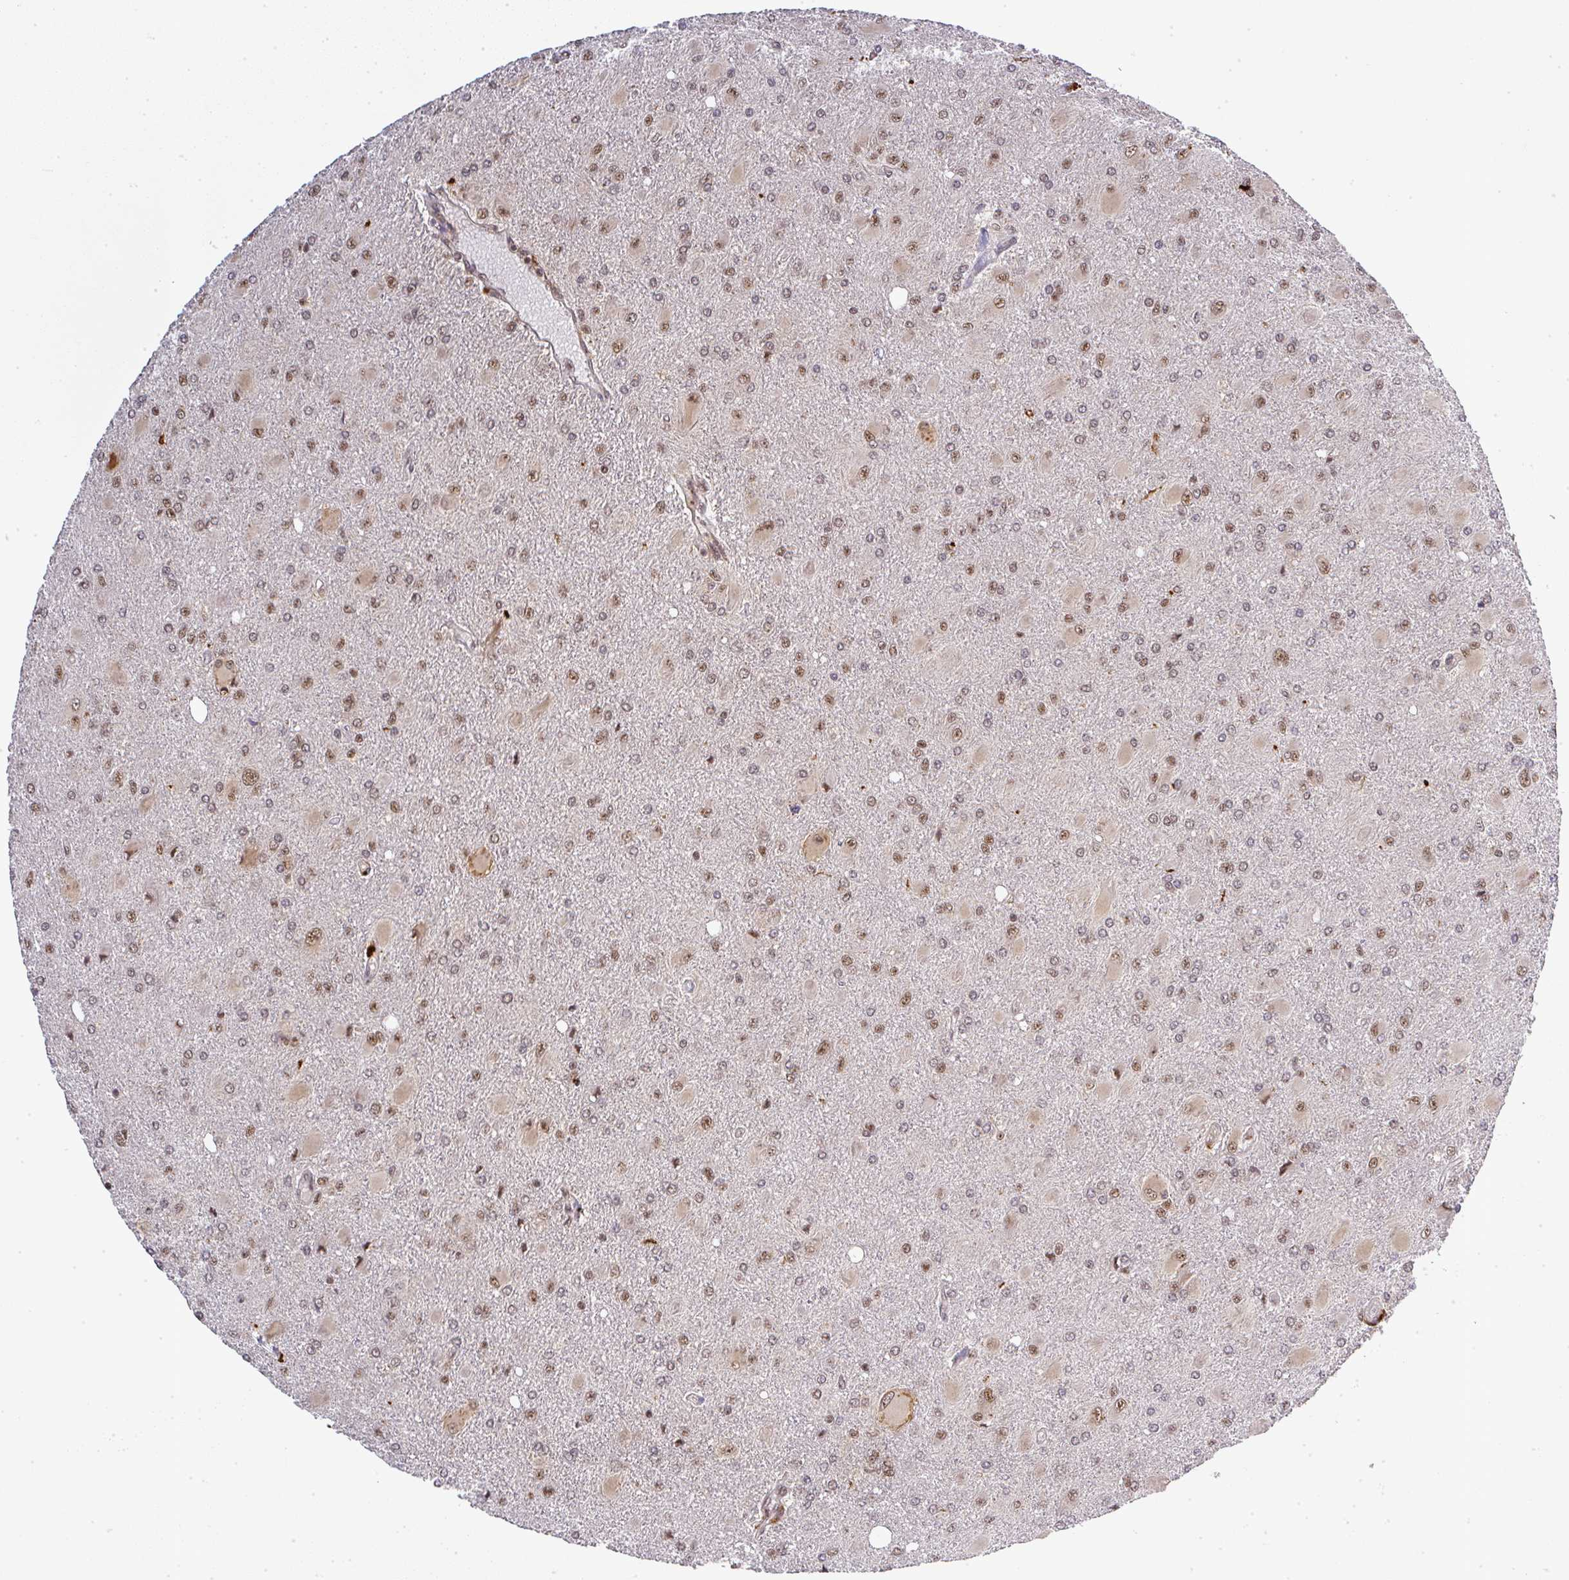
{"staining": {"intensity": "negative", "quantity": "none", "location": "none"}, "tissue": "glioma", "cell_type": "Tumor cells", "image_type": "cancer", "snomed": [{"axis": "morphology", "description": "Glioma, malignant, High grade"}, {"axis": "topography", "description": "Brain"}], "caption": "Malignant high-grade glioma was stained to show a protein in brown. There is no significant expression in tumor cells.", "gene": "FAM153A", "patient": {"sex": "male", "age": 67}}